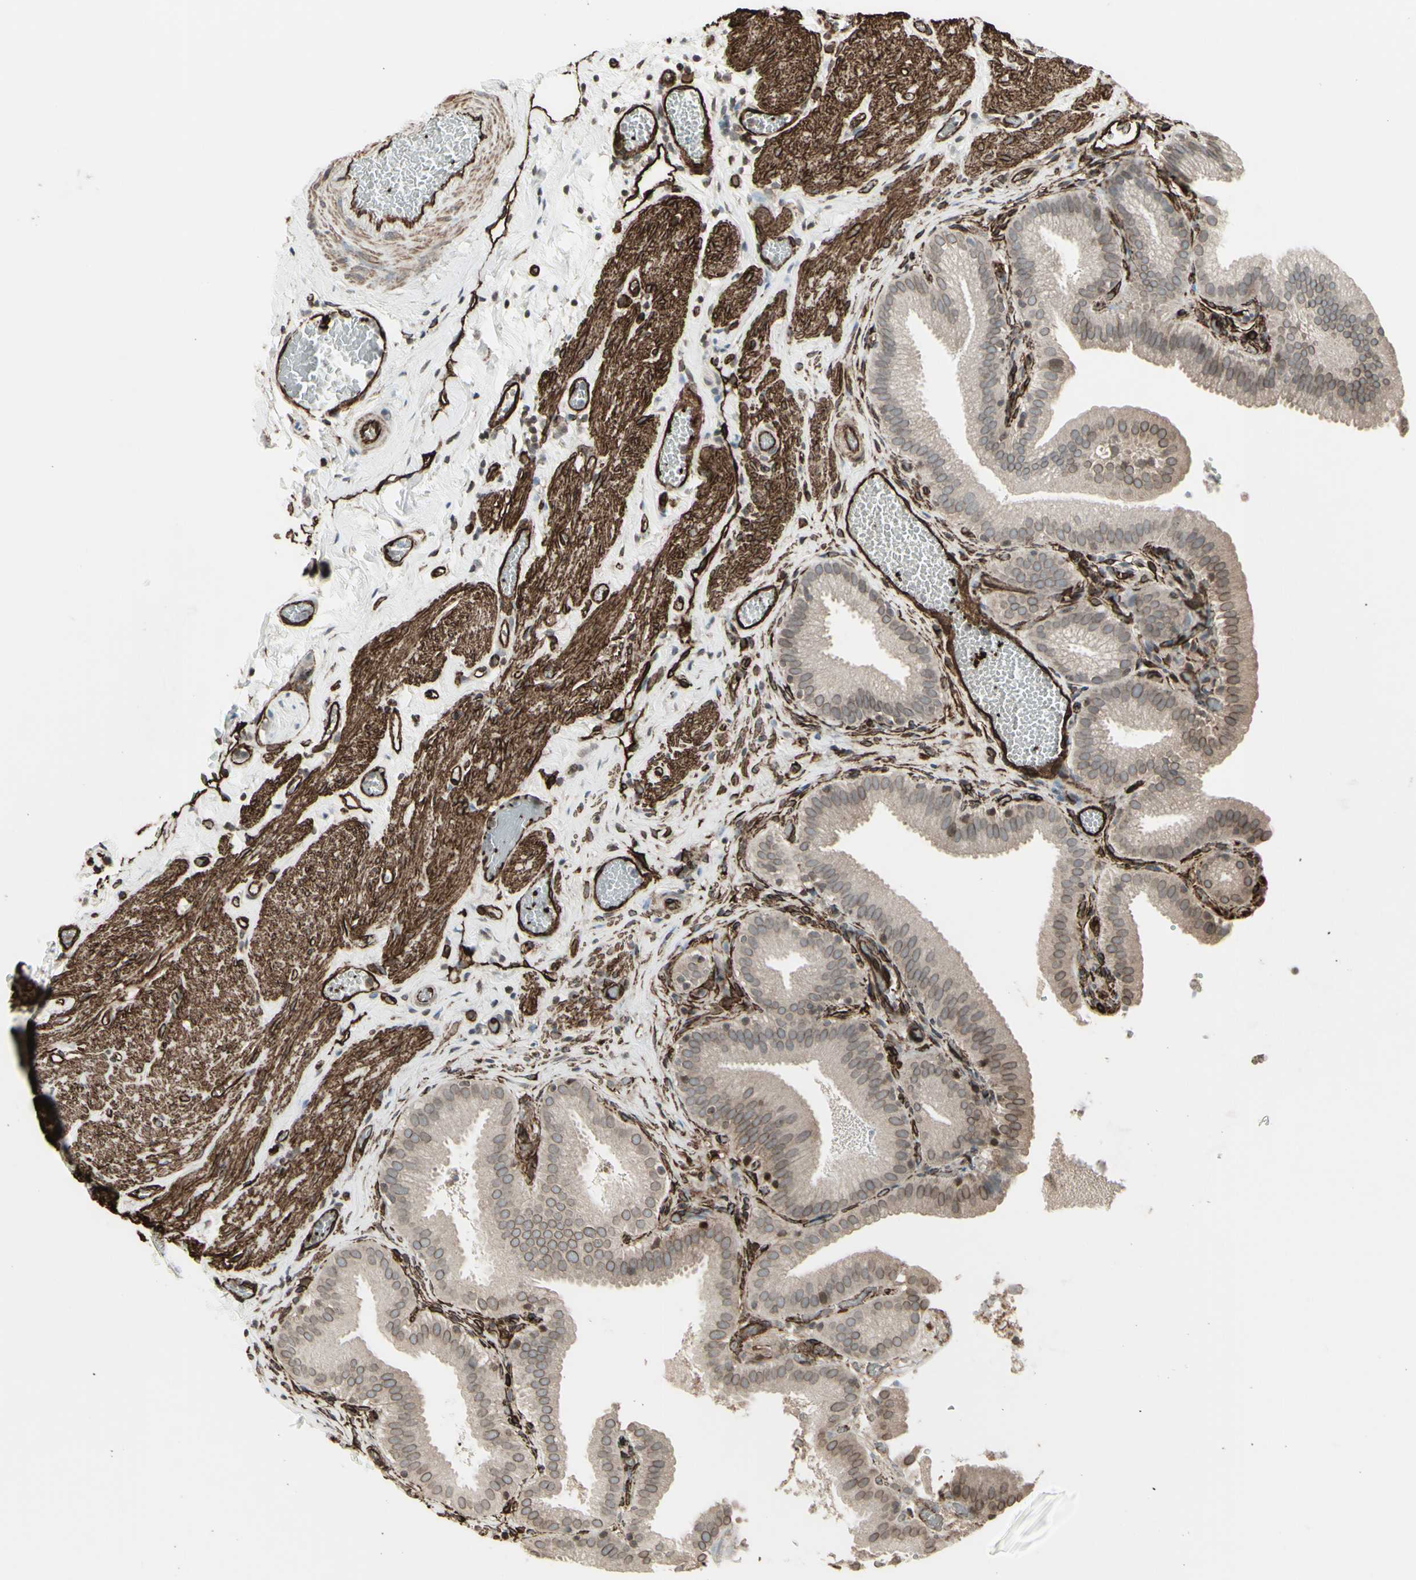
{"staining": {"intensity": "moderate", "quantity": ">75%", "location": "cytoplasmic/membranous,nuclear"}, "tissue": "gallbladder", "cell_type": "Glandular cells", "image_type": "normal", "snomed": [{"axis": "morphology", "description": "Normal tissue, NOS"}, {"axis": "topography", "description": "Gallbladder"}], "caption": "Protein expression by immunohistochemistry (IHC) displays moderate cytoplasmic/membranous,nuclear expression in about >75% of glandular cells in benign gallbladder.", "gene": "DTX3L", "patient": {"sex": "male", "age": 54}}